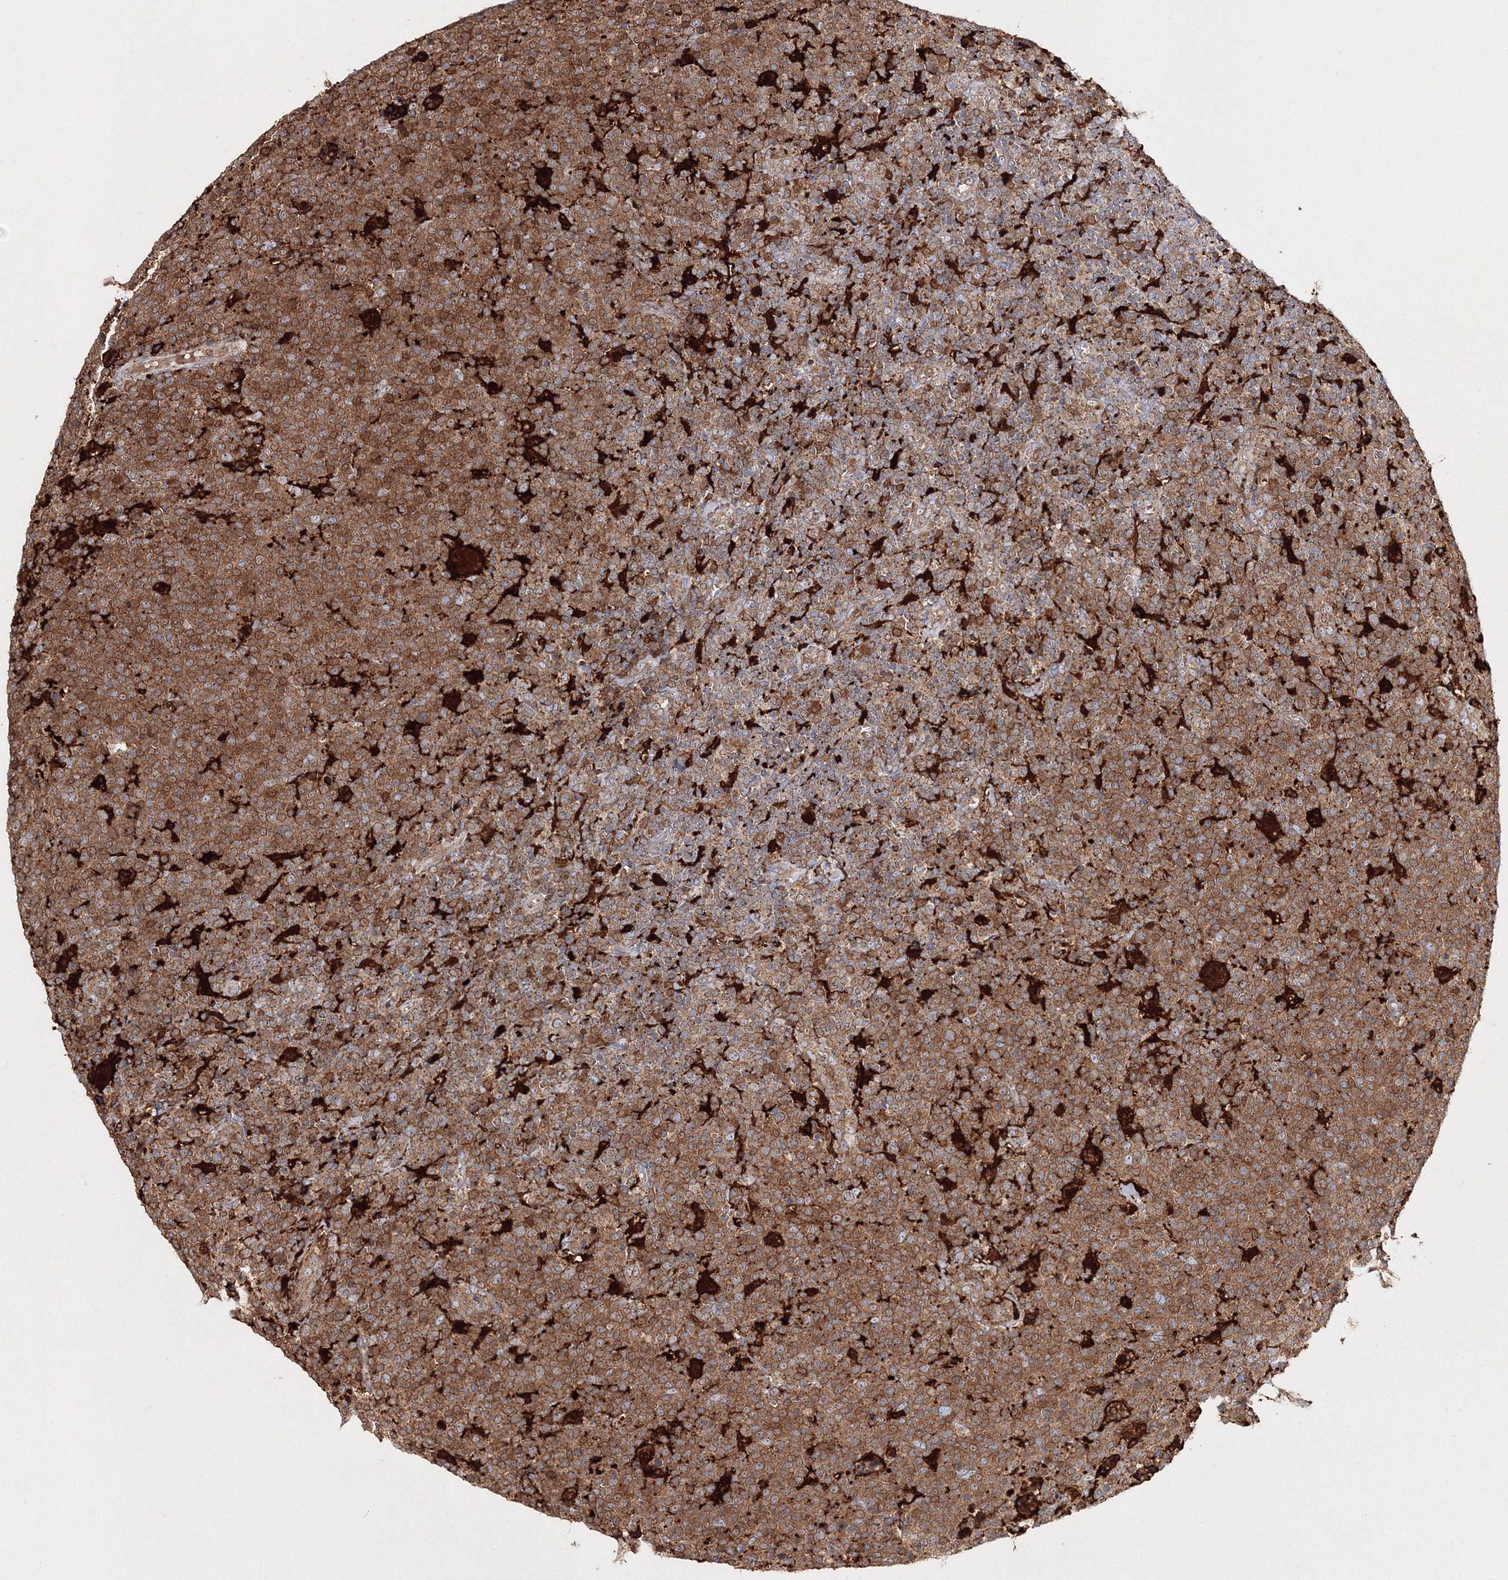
{"staining": {"intensity": "moderate", "quantity": ">75%", "location": "cytoplasmic/membranous"}, "tissue": "lymphoma", "cell_type": "Tumor cells", "image_type": "cancer", "snomed": [{"axis": "morphology", "description": "Malignant lymphoma, non-Hodgkin's type, High grade"}, {"axis": "topography", "description": "Lymph node"}], "caption": "The micrograph exhibits staining of lymphoma, revealing moderate cytoplasmic/membranous protein positivity (brown color) within tumor cells.", "gene": "ARCN1", "patient": {"sex": "male", "age": 61}}